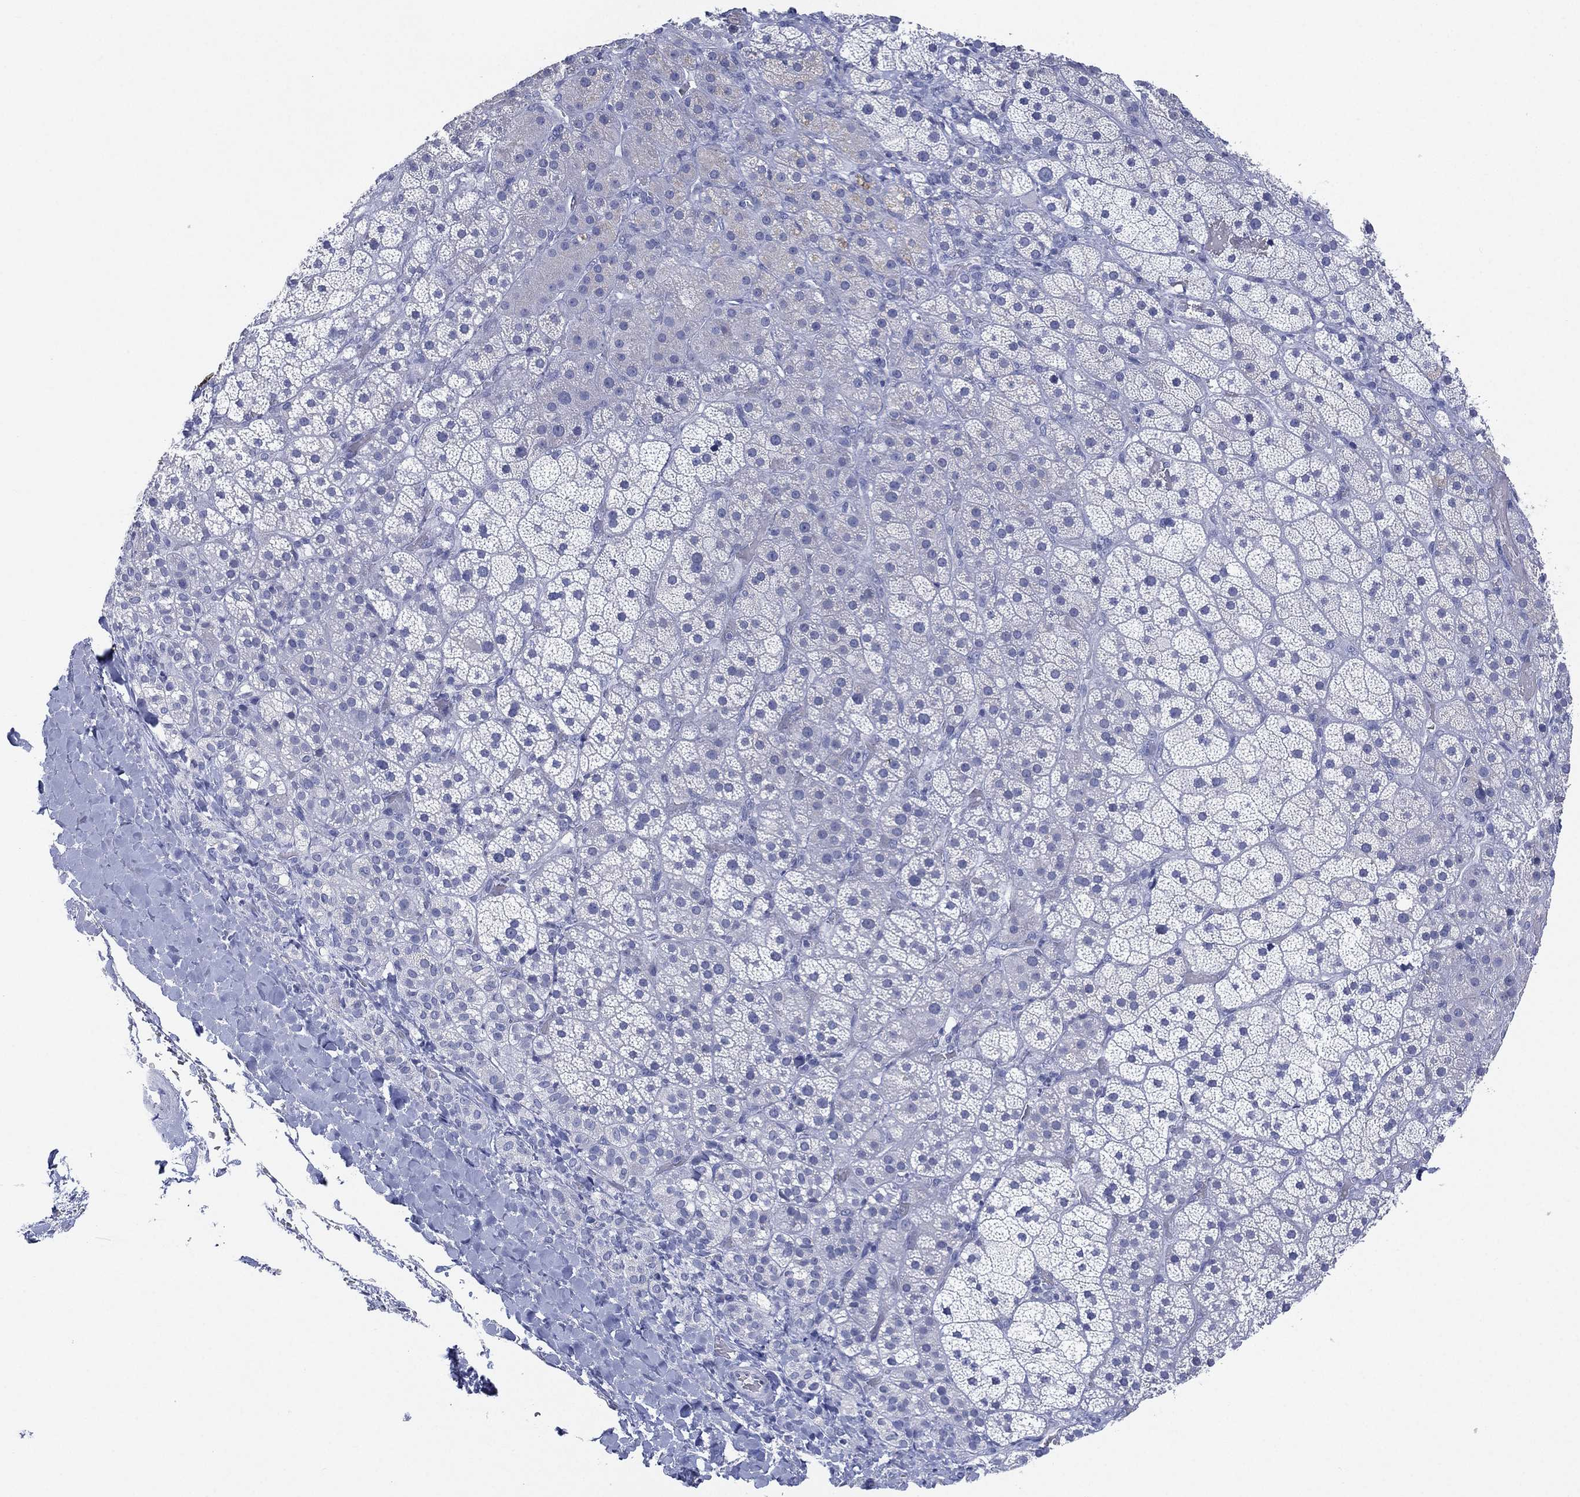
{"staining": {"intensity": "negative", "quantity": "none", "location": "none"}, "tissue": "adrenal gland", "cell_type": "Glandular cells", "image_type": "normal", "snomed": [{"axis": "morphology", "description": "Normal tissue, NOS"}, {"axis": "topography", "description": "Adrenal gland"}], "caption": "Immunohistochemistry image of benign adrenal gland stained for a protein (brown), which displays no positivity in glandular cells.", "gene": "KRT35", "patient": {"sex": "male", "age": 57}}